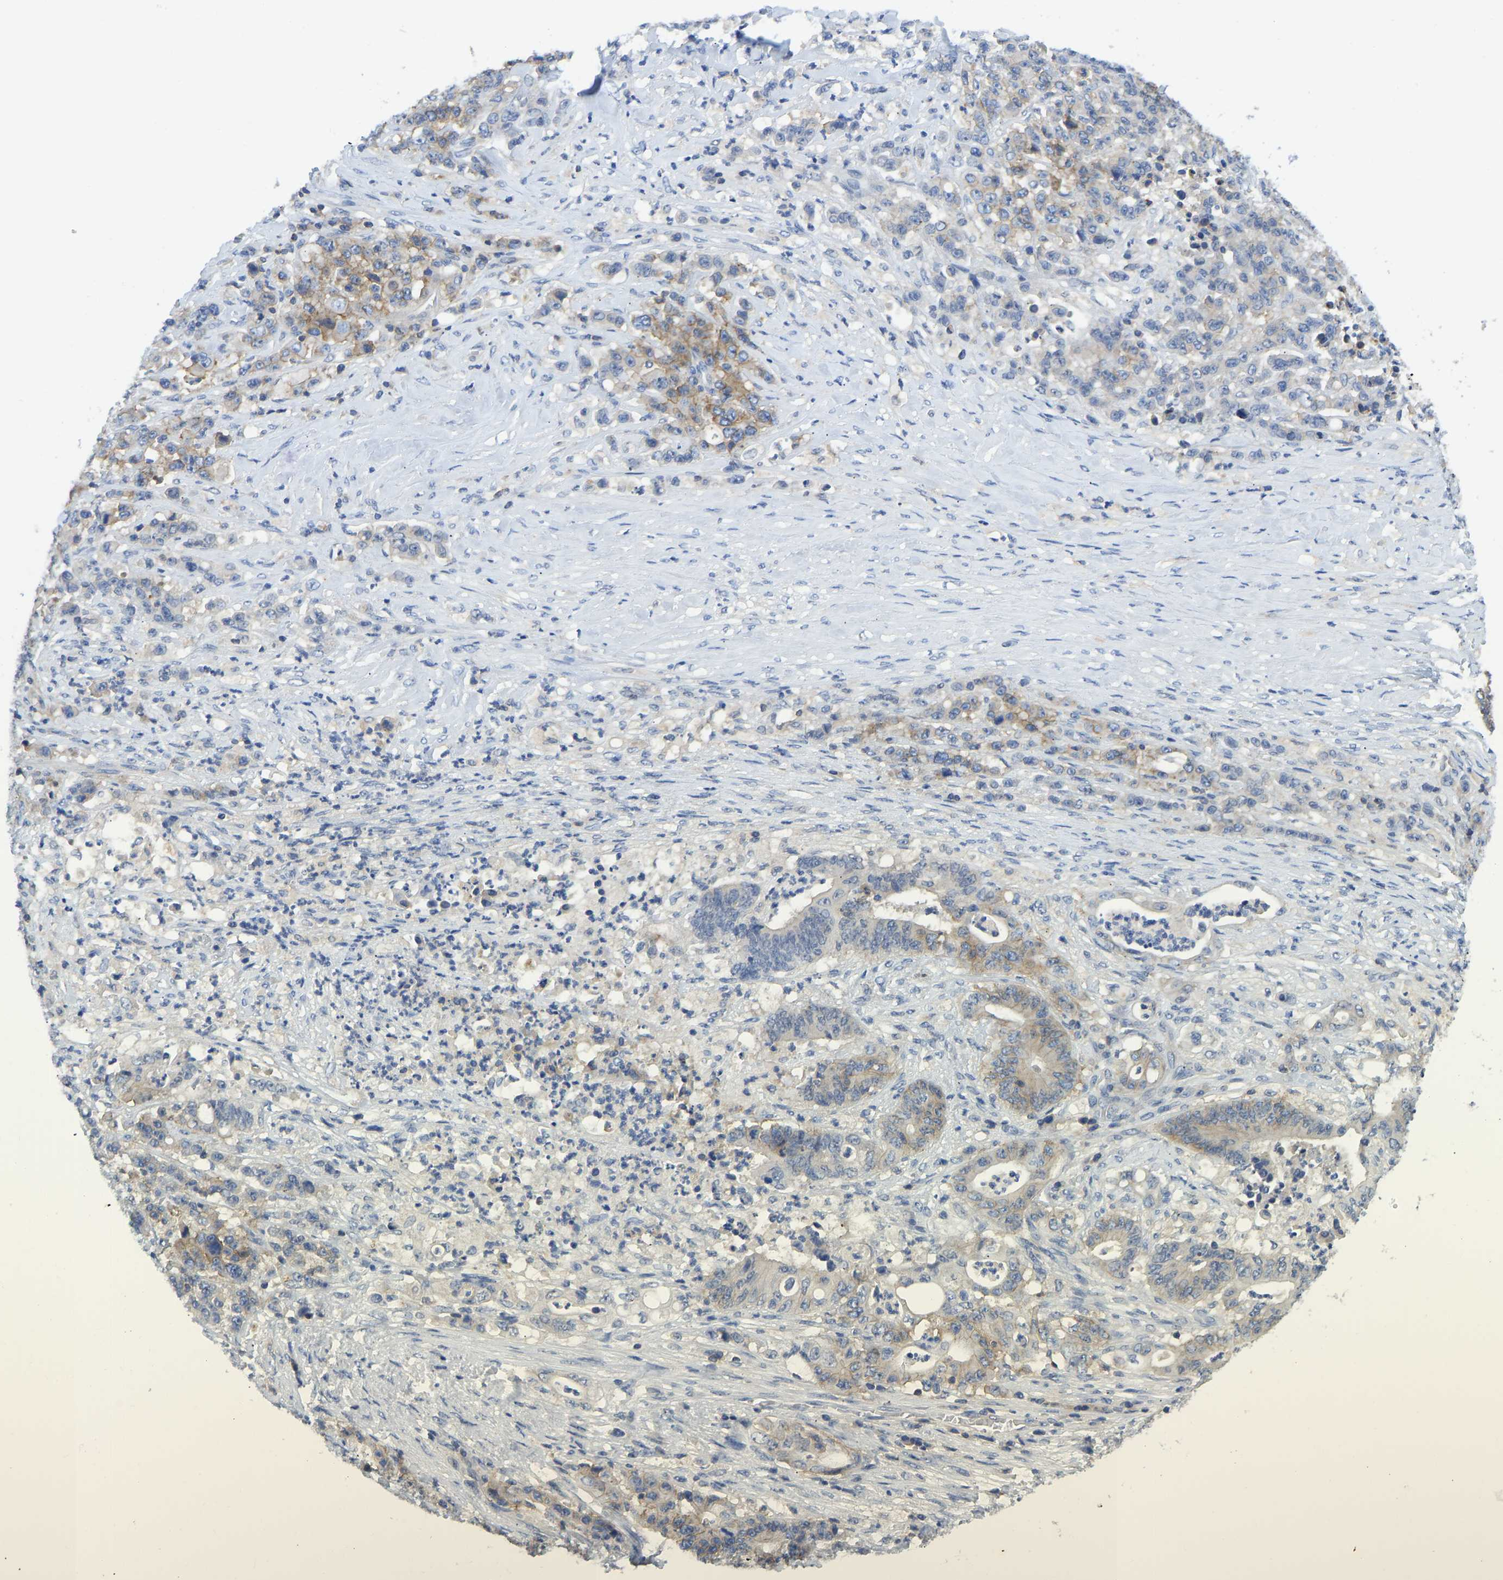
{"staining": {"intensity": "moderate", "quantity": "25%-75%", "location": "cytoplasmic/membranous"}, "tissue": "stomach cancer", "cell_type": "Tumor cells", "image_type": "cancer", "snomed": [{"axis": "morphology", "description": "Adenocarcinoma, NOS"}, {"axis": "topography", "description": "Stomach"}], "caption": "Immunohistochemical staining of adenocarcinoma (stomach) demonstrates medium levels of moderate cytoplasmic/membranous positivity in about 25%-75% of tumor cells.", "gene": "NDRG3", "patient": {"sex": "female", "age": 73}}